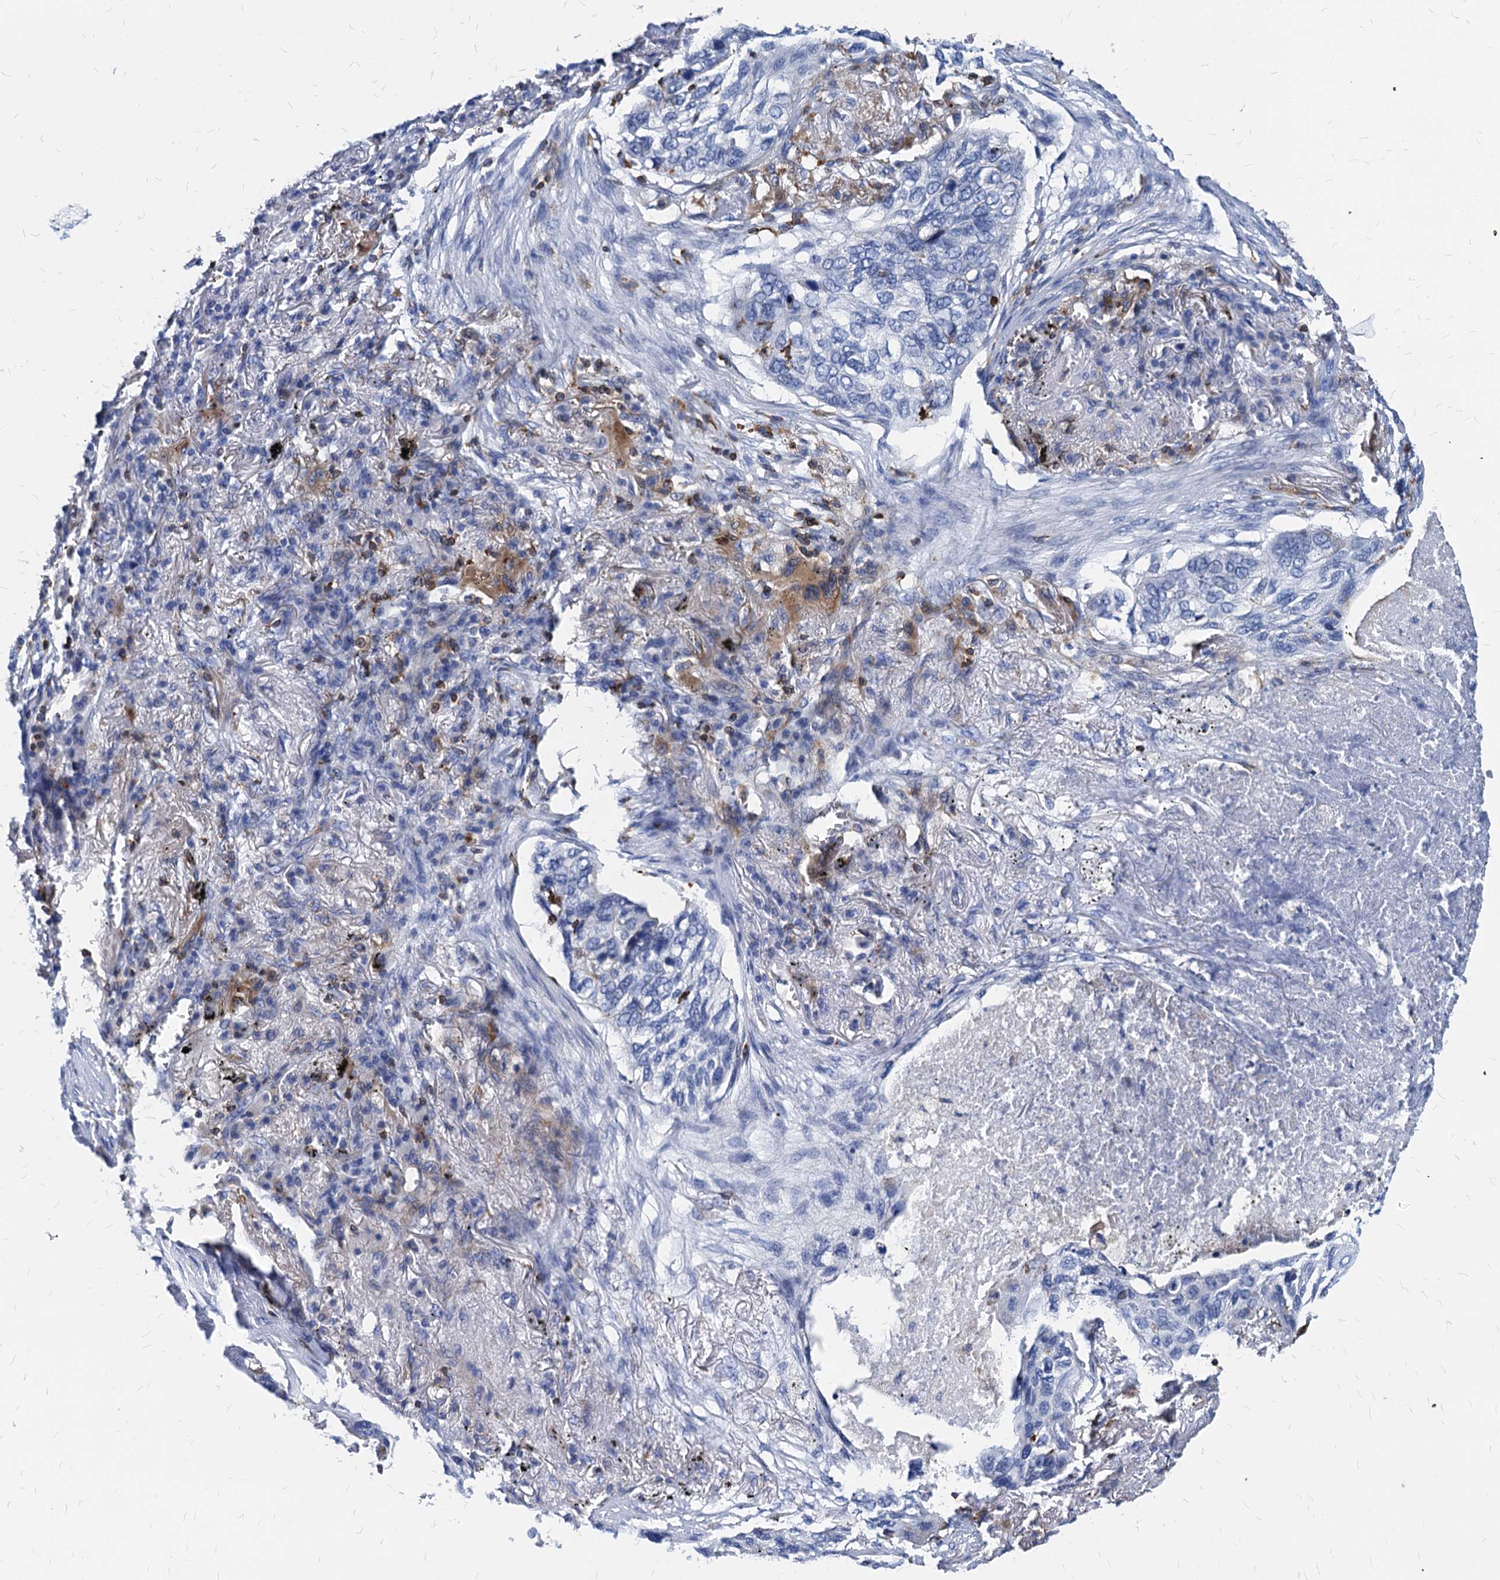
{"staining": {"intensity": "negative", "quantity": "none", "location": "none"}, "tissue": "lung cancer", "cell_type": "Tumor cells", "image_type": "cancer", "snomed": [{"axis": "morphology", "description": "Squamous cell carcinoma, NOS"}, {"axis": "topography", "description": "Lung"}], "caption": "The IHC micrograph has no significant positivity in tumor cells of lung squamous cell carcinoma tissue.", "gene": "LCP2", "patient": {"sex": "female", "age": 63}}